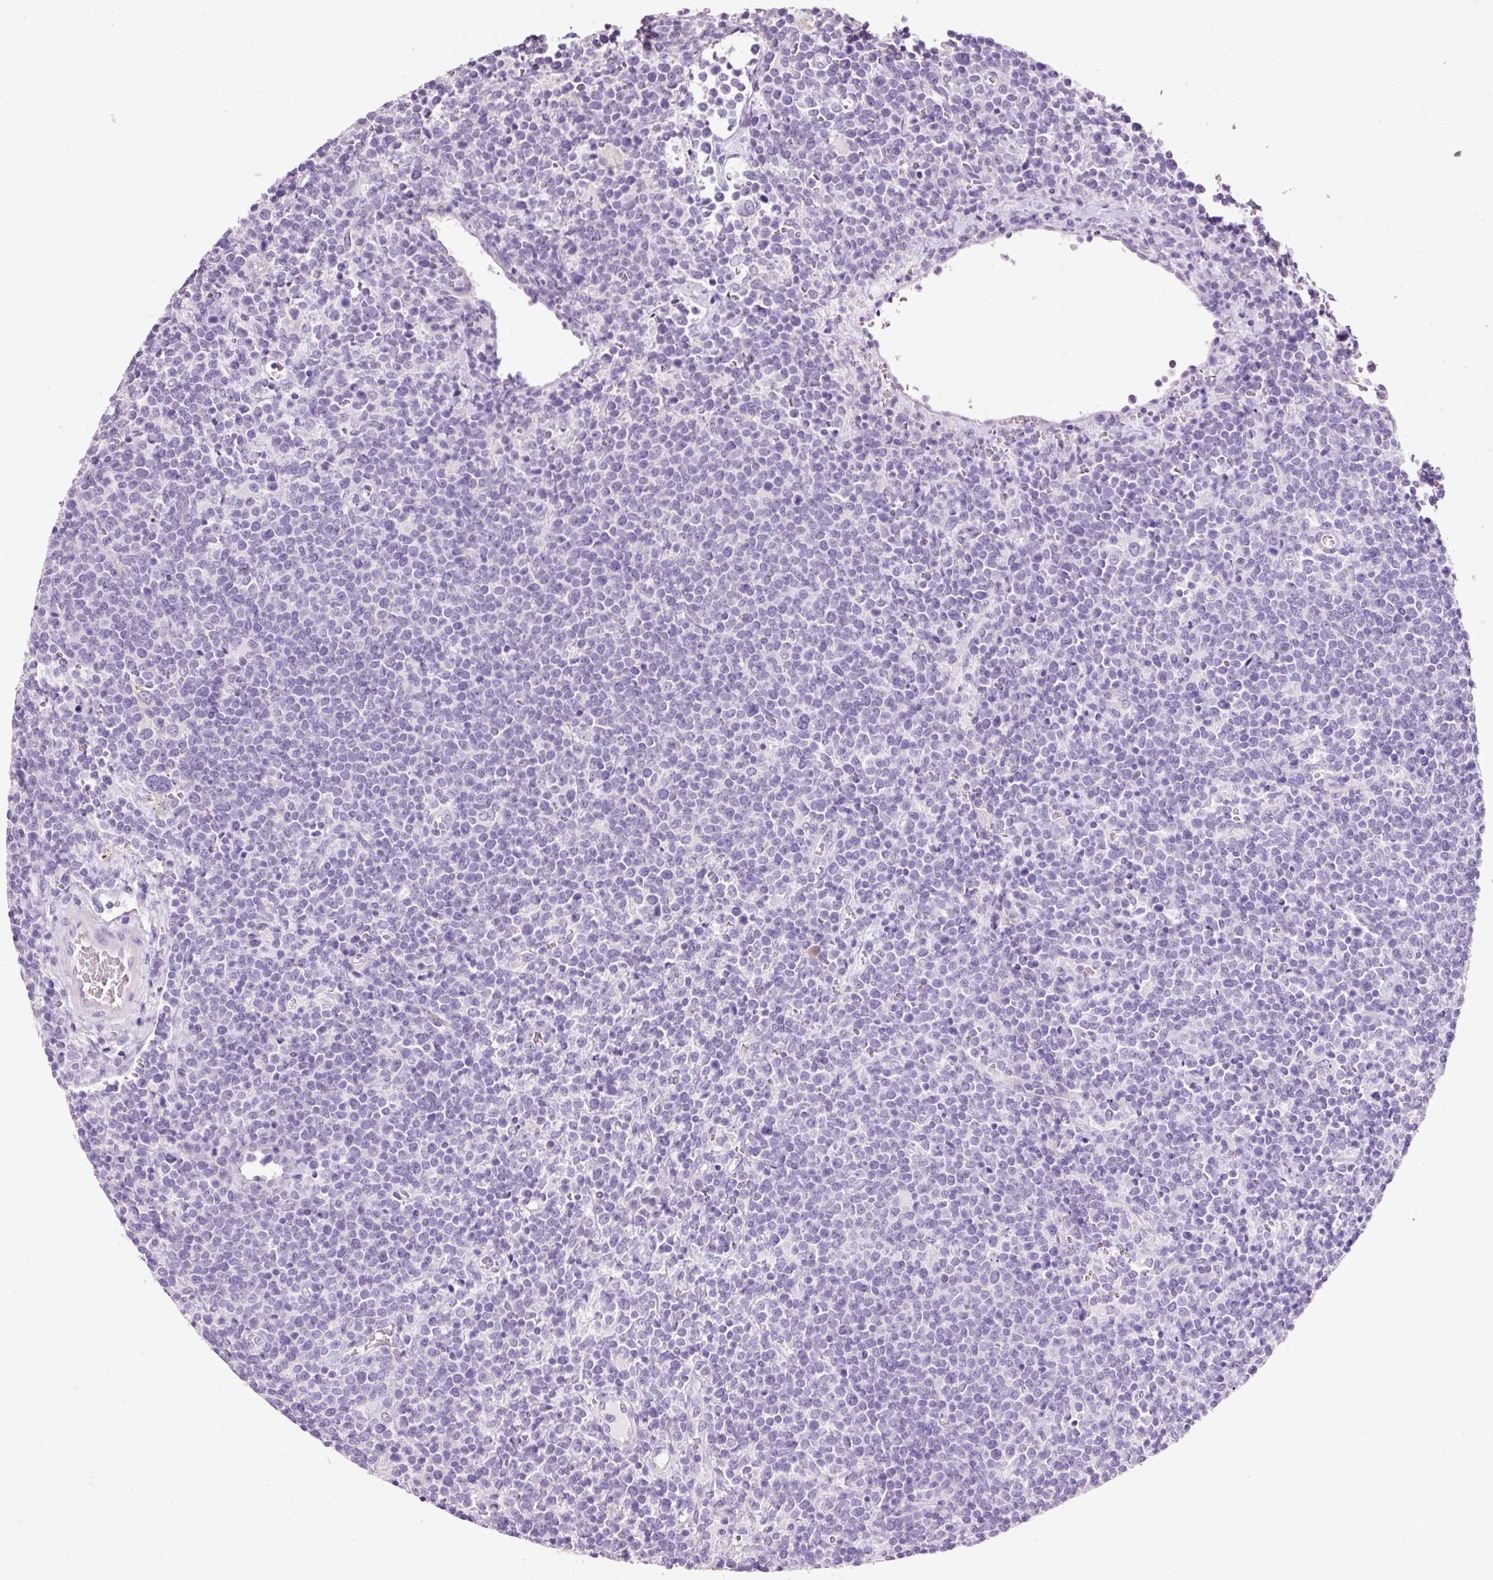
{"staining": {"intensity": "negative", "quantity": "none", "location": "none"}, "tissue": "lymphoma", "cell_type": "Tumor cells", "image_type": "cancer", "snomed": [{"axis": "morphology", "description": "Malignant lymphoma, non-Hodgkin's type, High grade"}, {"axis": "topography", "description": "Lymph node"}], "caption": "Tumor cells show no significant expression in malignant lymphoma, non-Hodgkin's type (high-grade).", "gene": "BSND", "patient": {"sex": "male", "age": 61}}